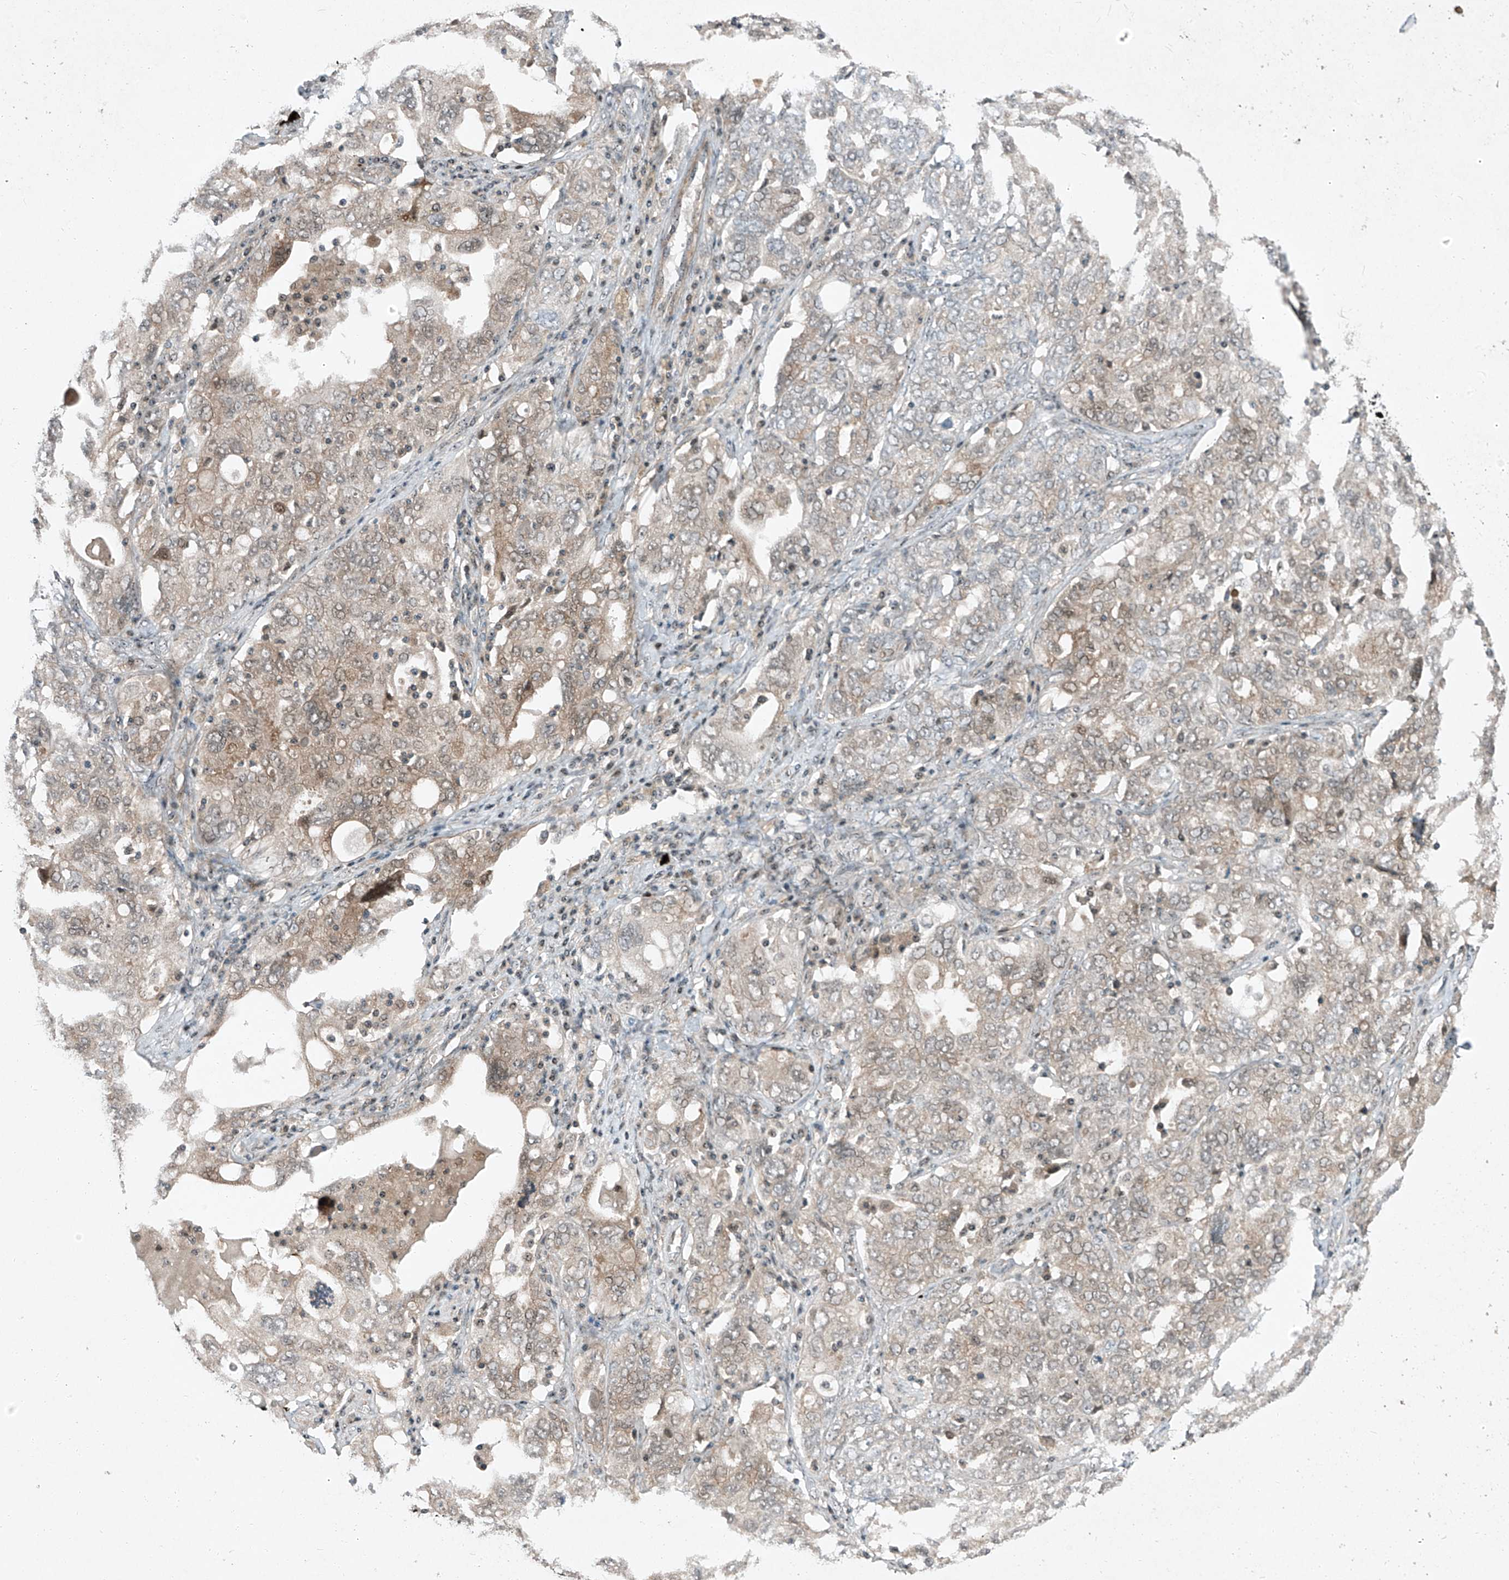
{"staining": {"intensity": "weak", "quantity": "<25%", "location": "nuclear"}, "tissue": "ovarian cancer", "cell_type": "Tumor cells", "image_type": "cancer", "snomed": [{"axis": "morphology", "description": "Carcinoma, endometroid"}, {"axis": "topography", "description": "Ovary"}], "caption": "This is an immunohistochemistry (IHC) micrograph of ovarian cancer (endometroid carcinoma). There is no positivity in tumor cells.", "gene": "PPCS", "patient": {"sex": "female", "age": 62}}